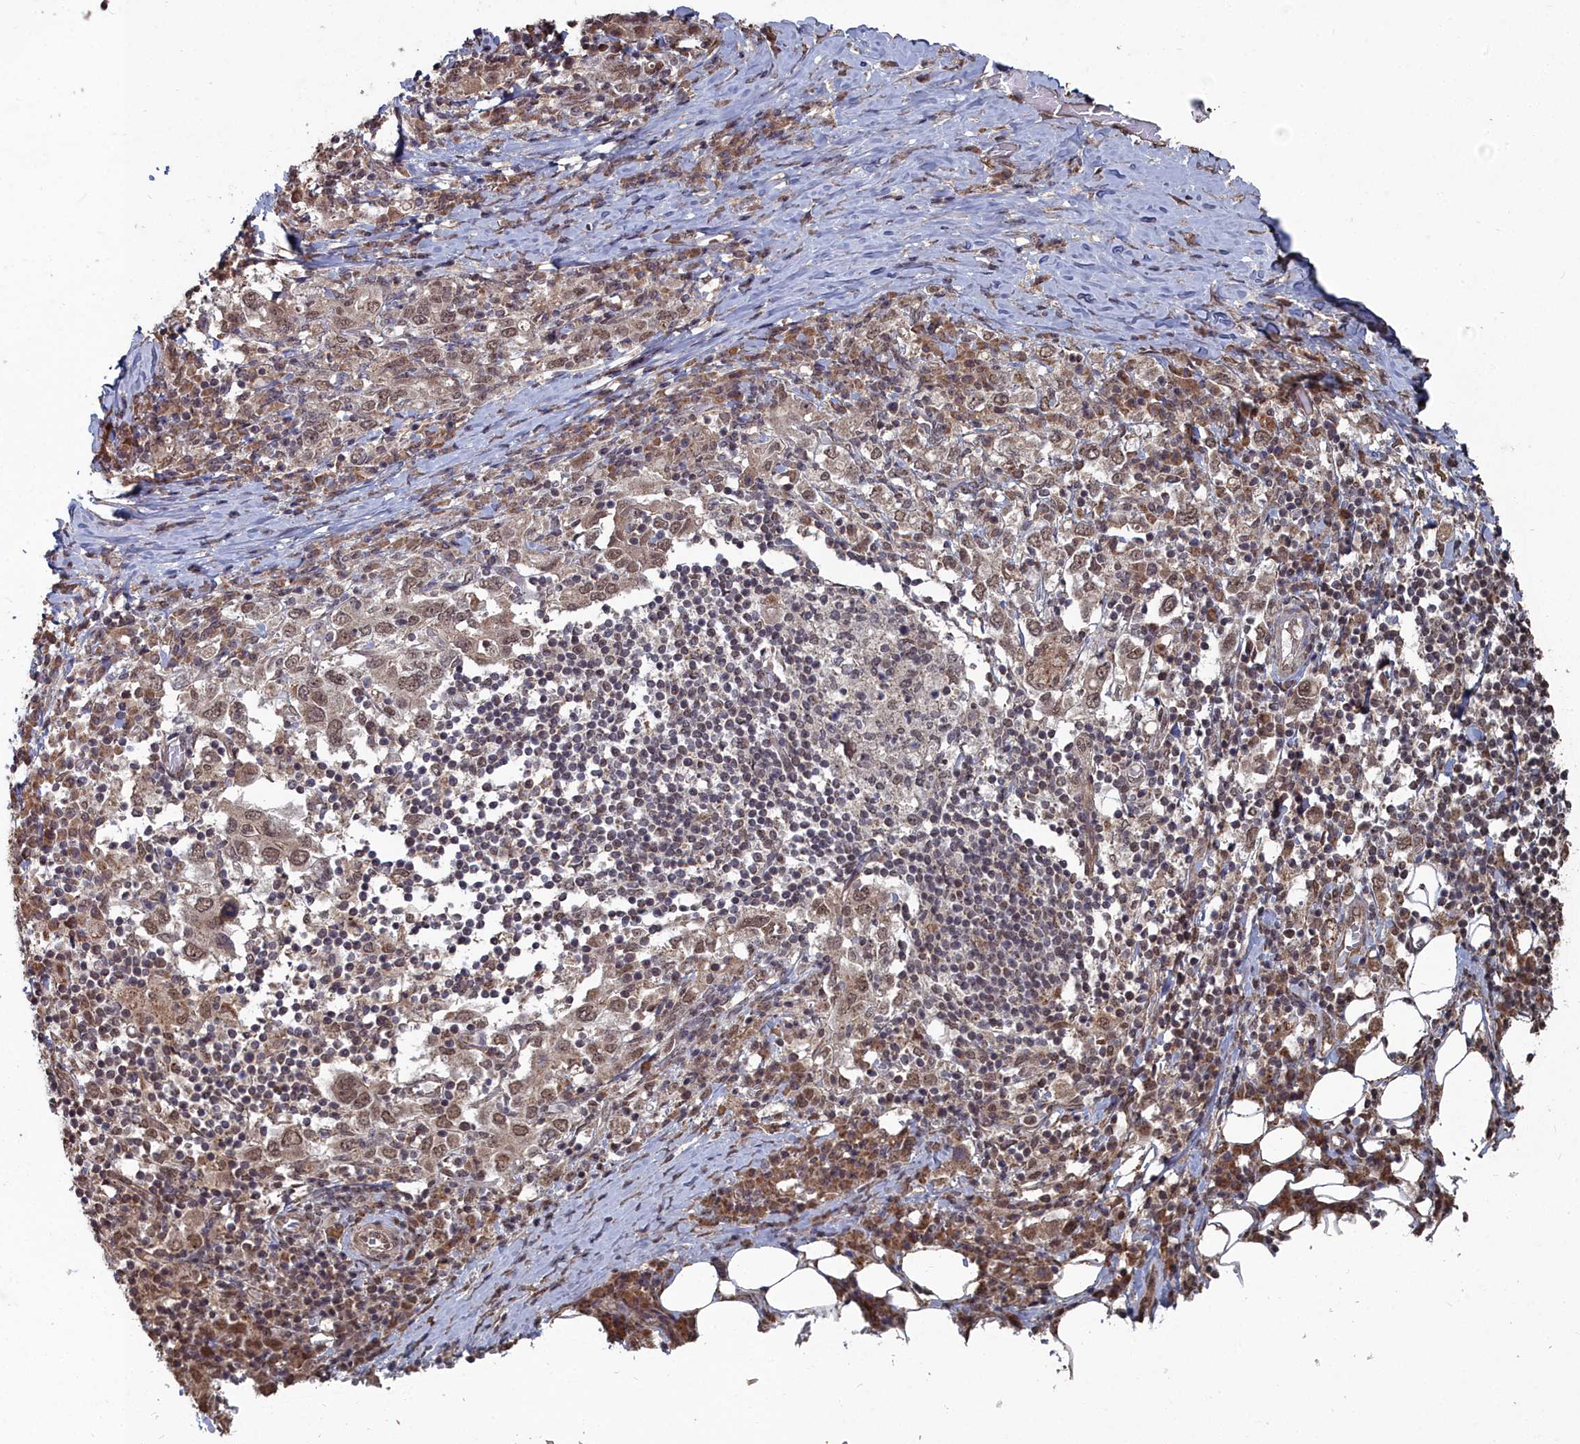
{"staining": {"intensity": "moderate", "quantity": ">75%", "location": "nuclear"}, "tissue": "stomach cancer", "cell_type": "Tumor cells", "image_type": "cancer", "snomed": [{"axis": "morphology", "description": "Adenocarcinoma, NOS"}, {"axis": "topography", "description": "Stomach, upper"}, {"axis": "topography", "description": "Stomach"}], "caption": "A medium amount of moderate nuclear expression is appreciated in about >75% of tumor cells in stomach cancer tissue.", "gene": "CCNP", "patient": {"sex": "male", "age": 62}}